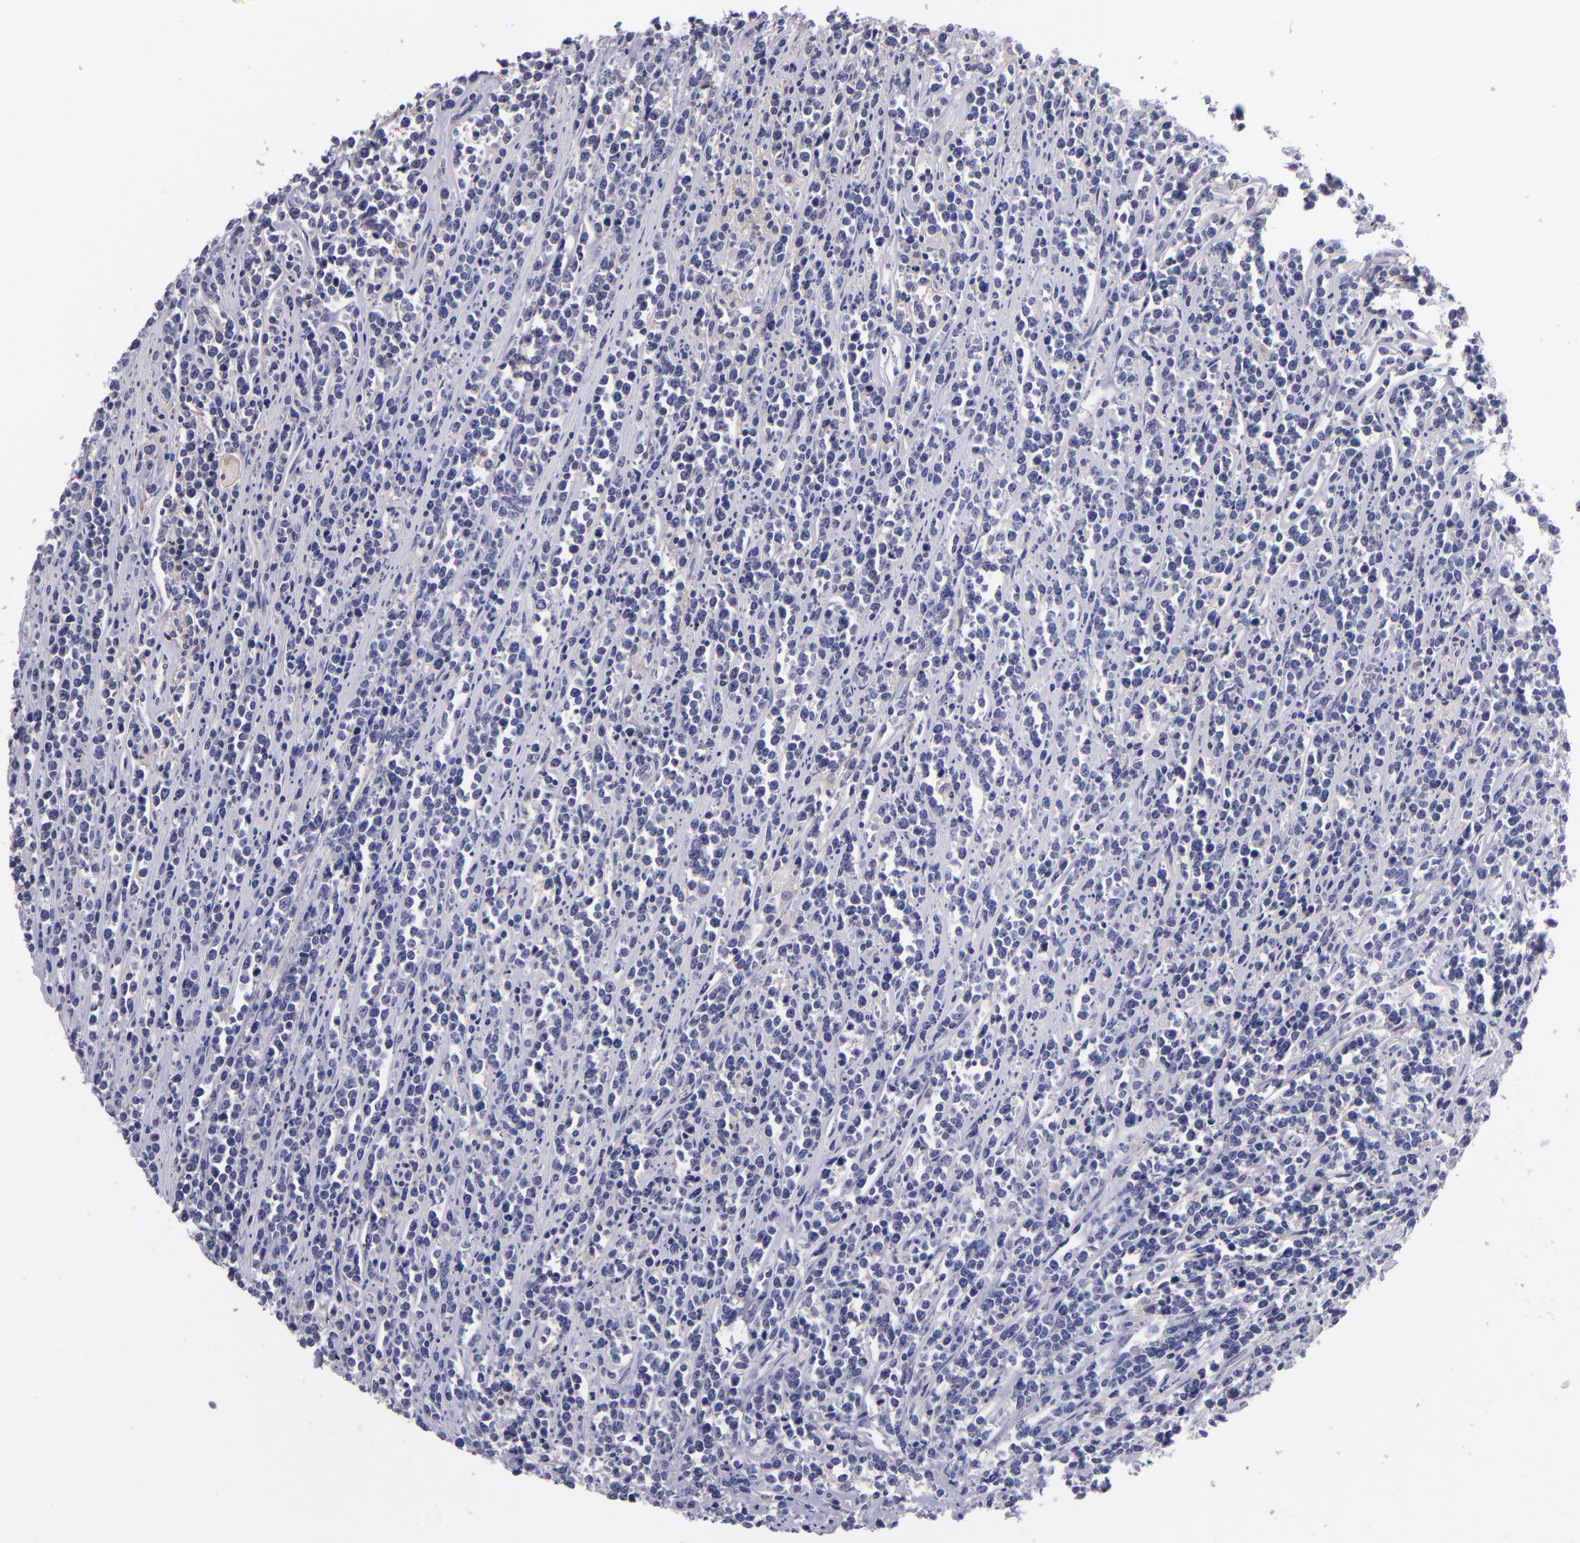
{"staining": {"intensity": "negative", "quantity": "none", "location": "none"}, "tissue": "lymphoma", "cell_type": "Tumor cells", "image_type": "cancer", "snomed": [{"axis": "morphology", "description": "Malignant lymphoma, non-Hodgkin's type, High grade"}, {"axis": "topography", "description": "Small intestine"}, {"axis": "topography", "description": "Colon"}], "caption": "Lymphoma was stained to show a protein in brown. There is no significant positivity in tumor cells.", "gene": "RBP4", "patient": {"sex": "male", "age": 8}}